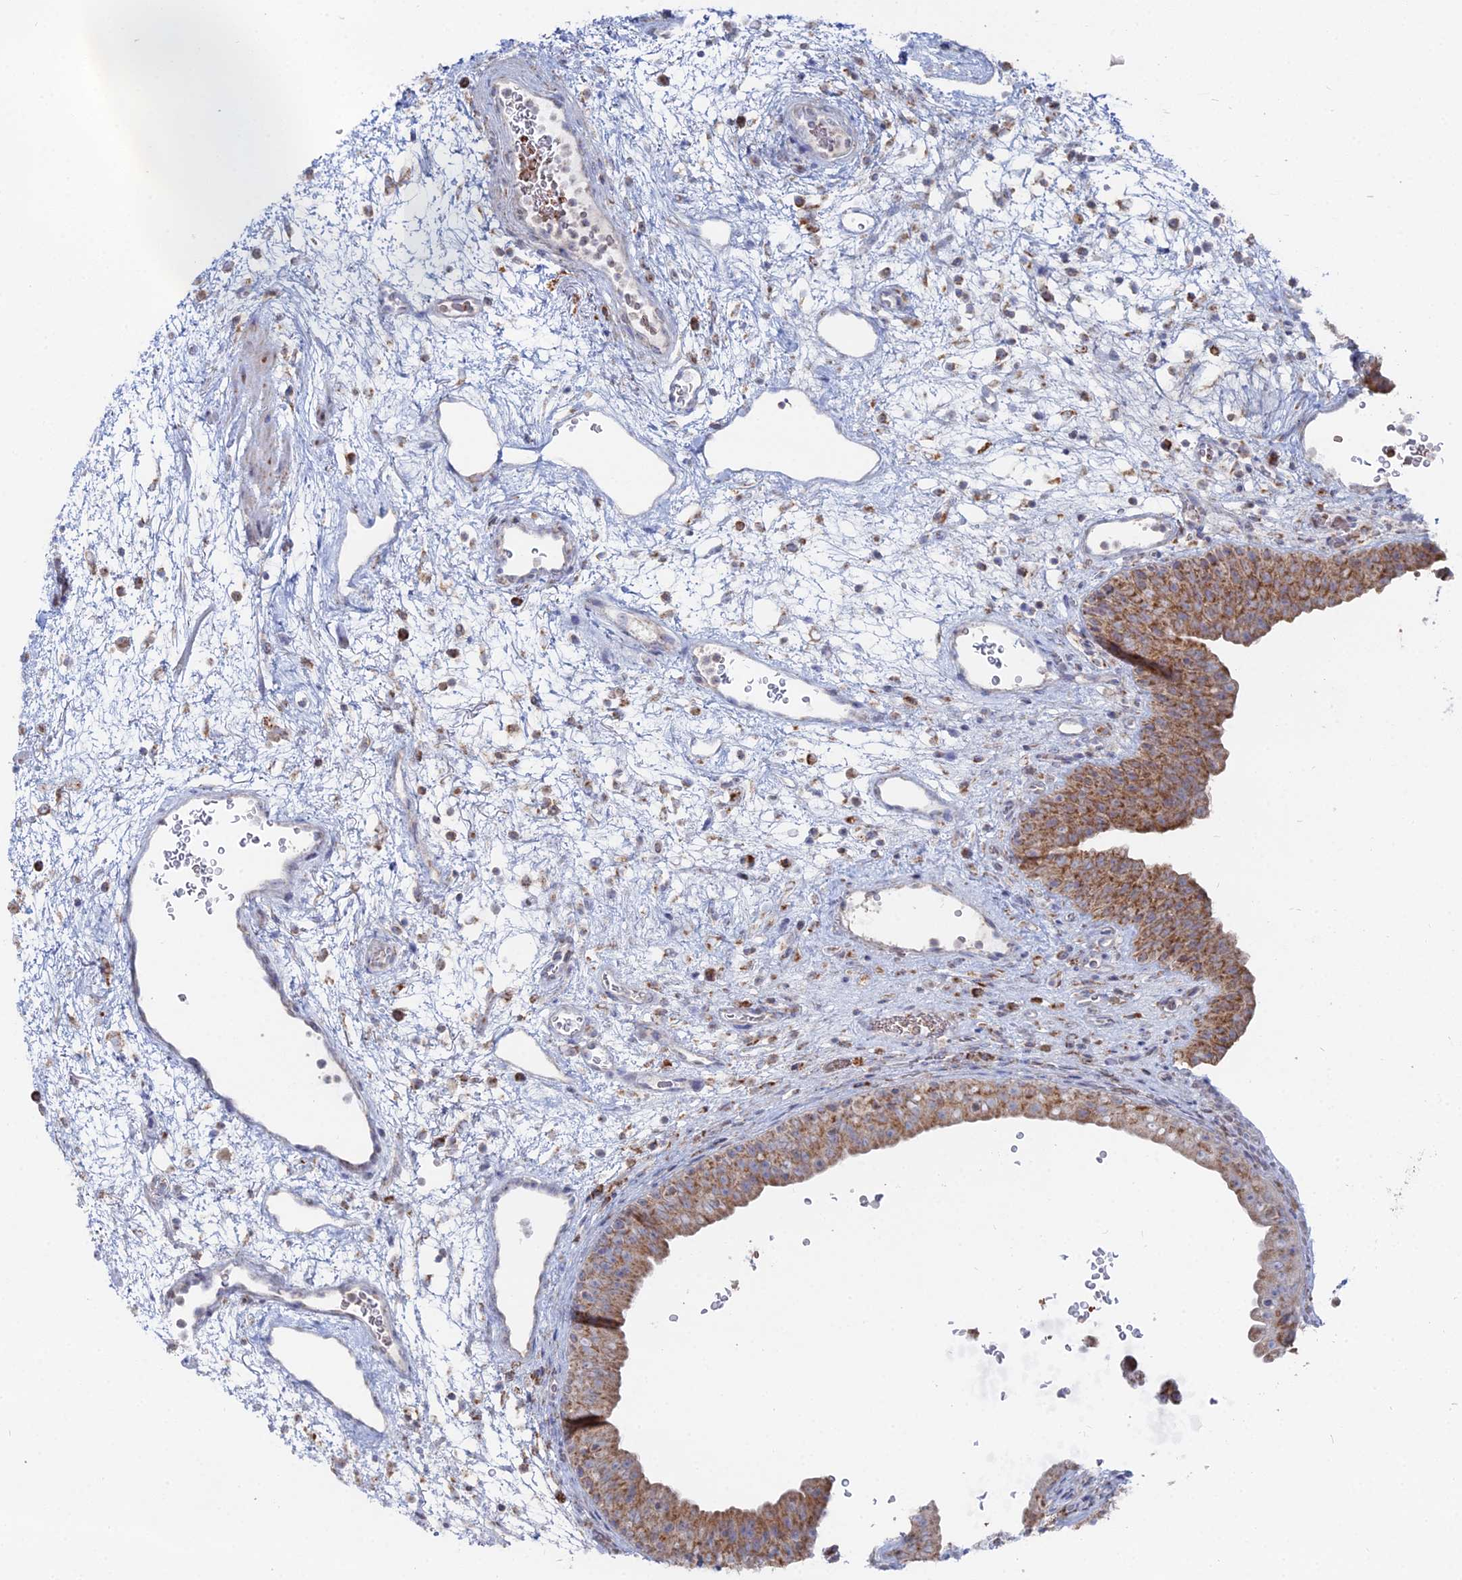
{"staining": {"intensity": "moderate", "quantity": ">75%", "location": "cytoplasmic/membranous"}, "tissue": "urinary bladder", "cell_type": "Urothelial cells", "image_type": "normal", "snomed": [{"axis": "morphology", "description": "Normal tissue, NOS"}, {"axis": "topography", "description": "Urinary bladder"}], "caption": "This image demonstrates IHC staining of unremarkable urinary bladder, with medium moderate cytoplasmic/membranous staining in about >75% of urothelial cells.", "gene": "MPC1", "patient": {"sex": "male", "age": 71}}